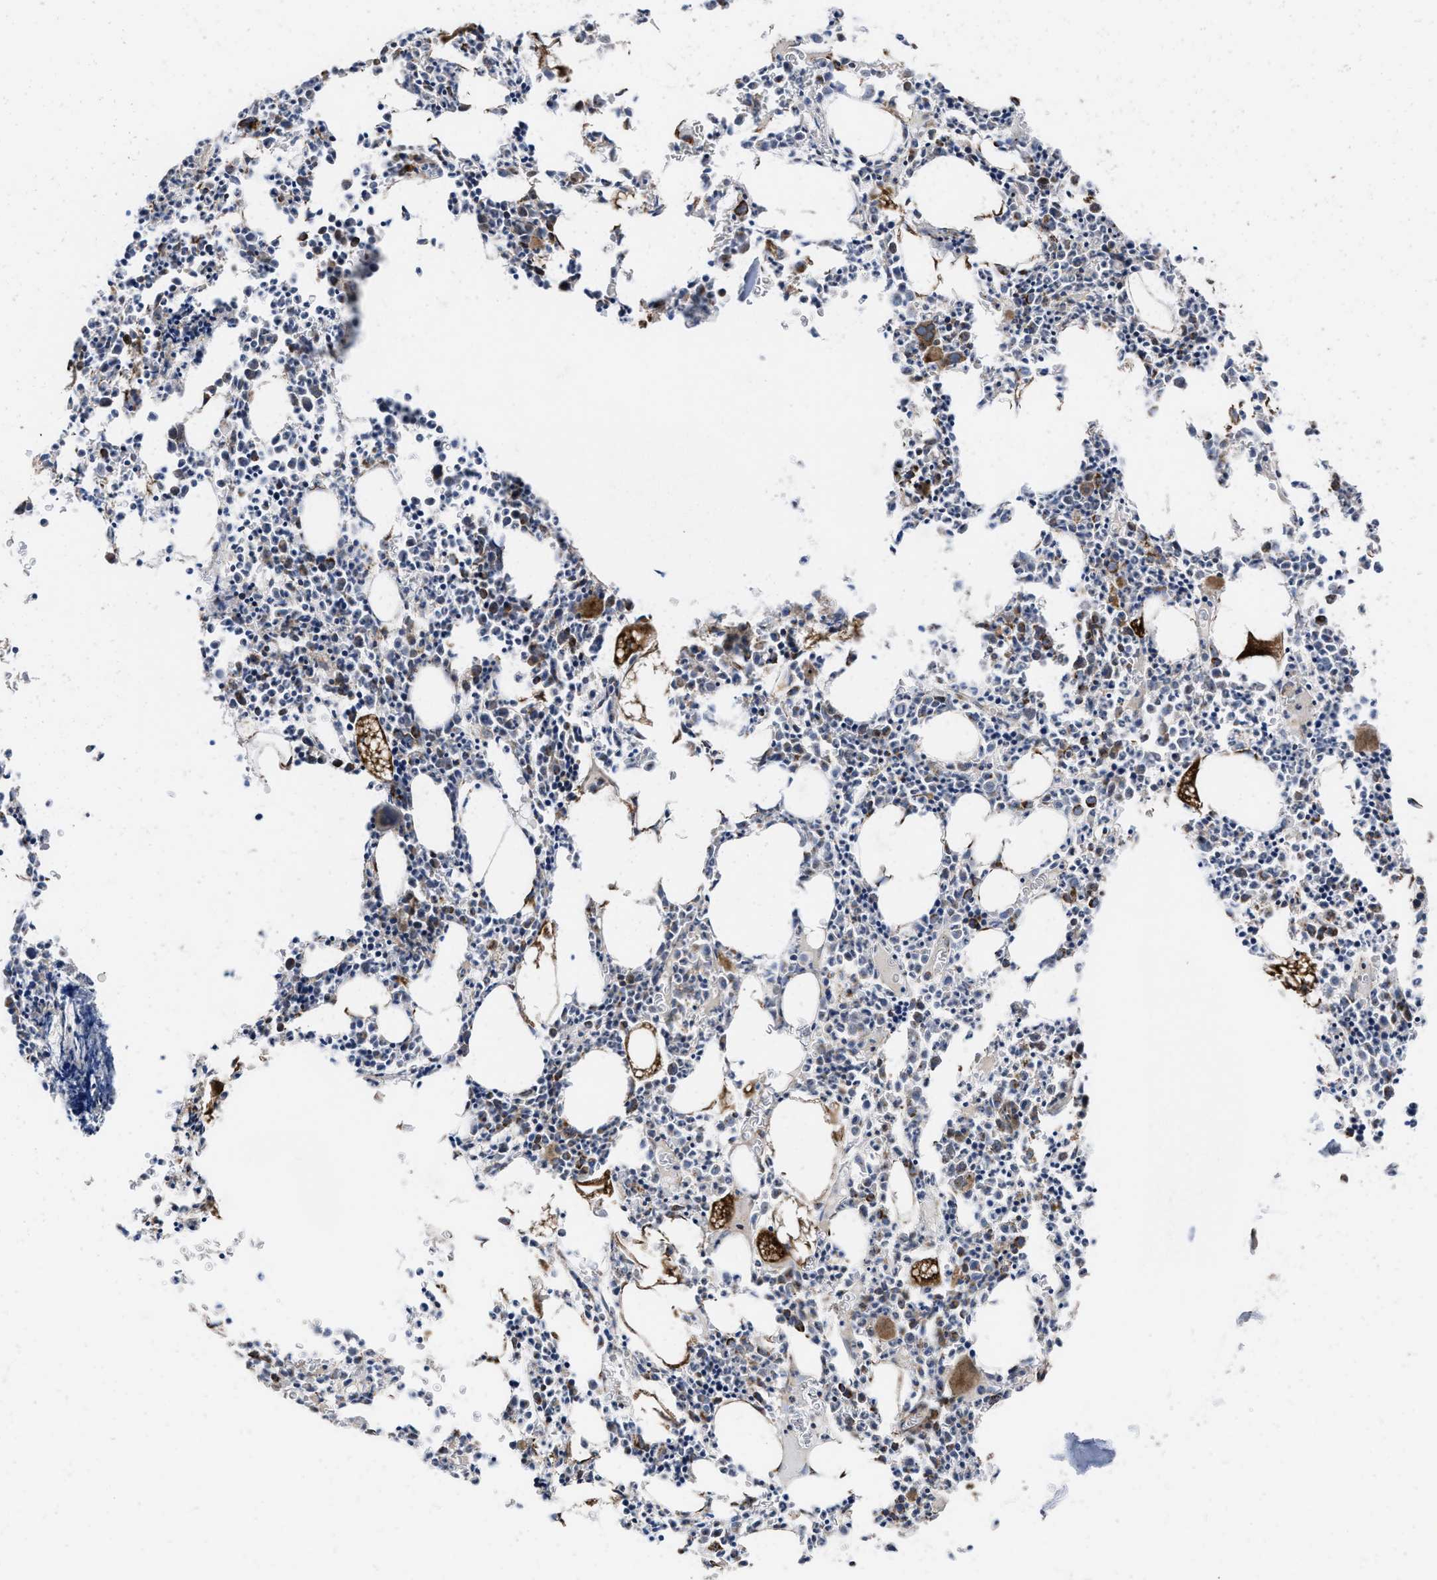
{"staining": {"intensity": "moderate", "quantity": ">75%", "location": "cytoplasmic/membranous"}, "tissue": "bone marrow", "cell_type": "Hematopoietic cells", "image_type": "normal", "snomed": [{"axis": "morphology", "description": "Normal tissue, NOS"}, {"axis": "morphology", "description": "Inflammation, NOS"}, {"axis": "topography", "description": "Bone marrow"}], "caption": "An image of human bone marrow stained for a protein demonstrates moderate cytoplasmic/membranous brown staining in hematopoietic cells. (DAB (3,3'-diaminobenzidine) IHC, brown staining for protein, blue staining for nuclei).", "gene": "AKAP1", "patient": {"sex": "female", "age": 40}}